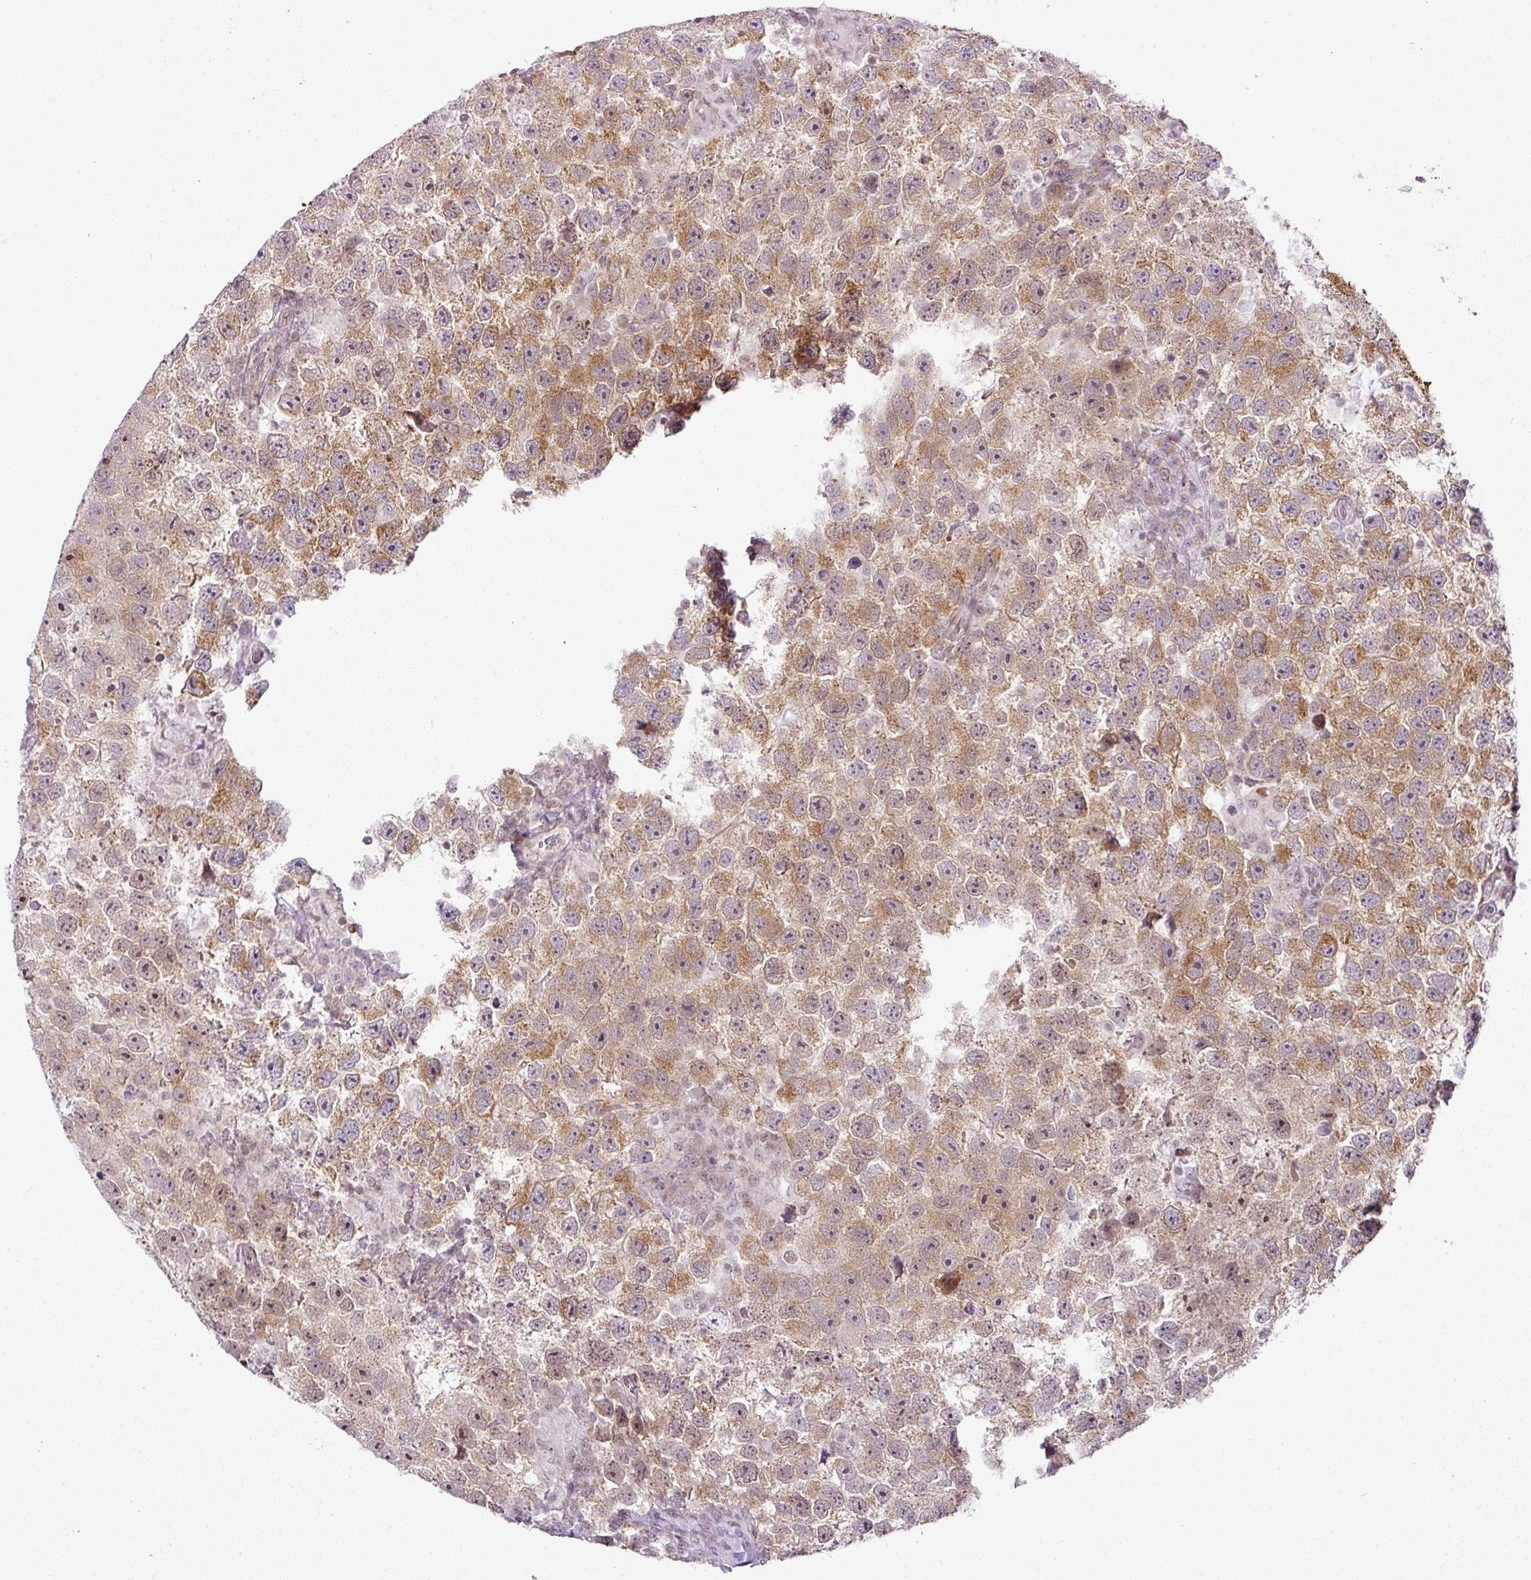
{"staining": {"intensity": "moderate", "quantity": ">75%", "location": "cytoplasmic/membranous,nuclear"}, "tissue": "testis cancer", "cell_type": "Tumor cells", "image_type": "cancer", "snomed": [{"axis": "morphology", "description": "Seminoma, NOS"}, {"axis": "topography", "description": "Testis"}], "caption": "Protein expression by immunohistochemistry (IHC) demonstrates moderate cytoplasmic/membranous and nuclear positivity in approximately >75% of tumor cells in testis cancer. The staining is performed using DAB (3,3'-diaminobenzidine) brown chromogen to label protein expression. The nuclei are counter-stained blue using hematoxylin.", "gene": "FAM32A", "patient": {"sex": "male", "age": 26}}